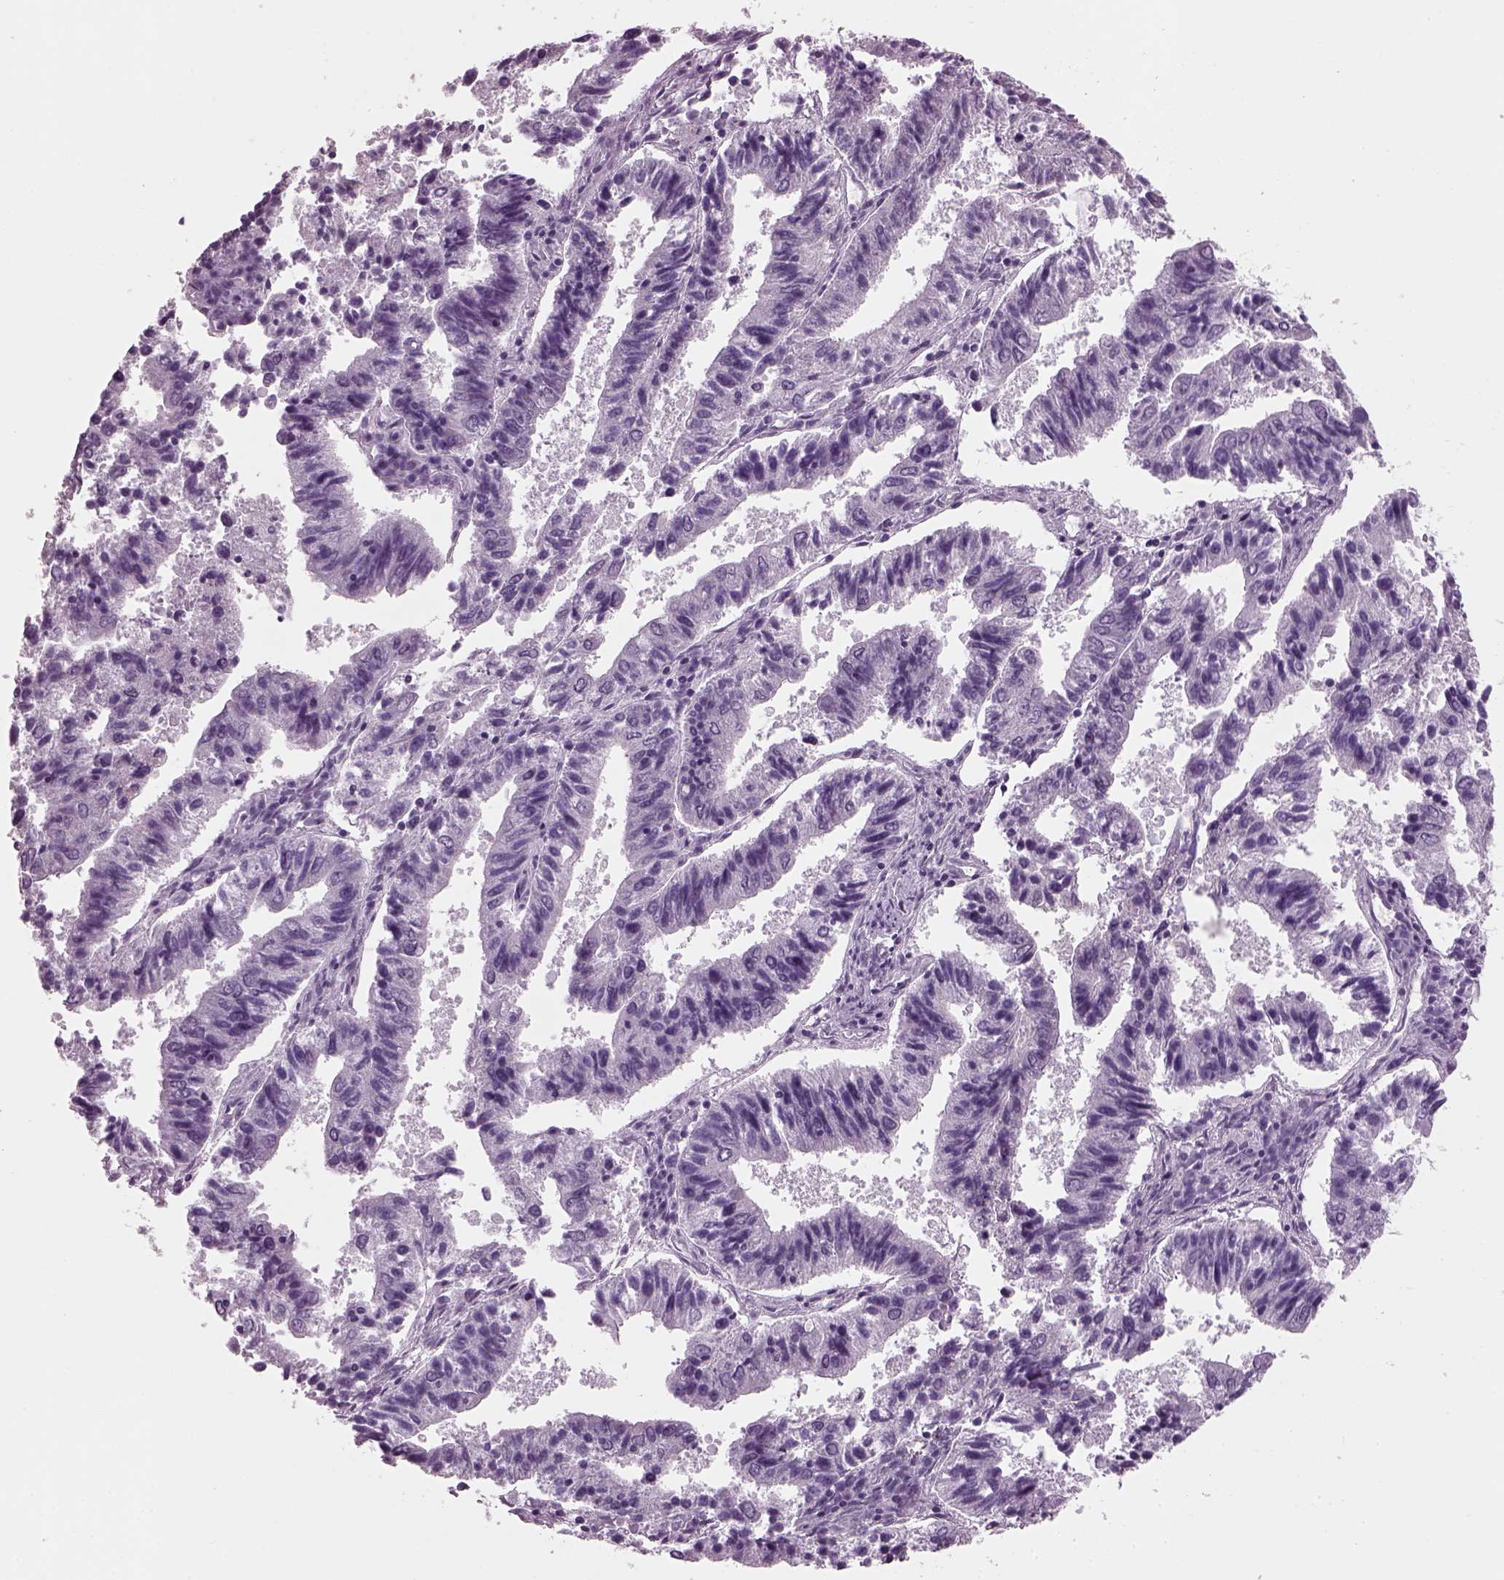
{"staining": {"intensity": "negative", "quantity": "none", "location": "none"}, "tissue": "endometrial cancer", "cell_type": "Tumor cells", "image_type": "cancer", "snomed": [{"axis": "morphology", "description": "Adenocarcinoma, NOS"}, {"axis": "topography", "description": "Endometrium"}], "caption": "IHC photomicrograph of endometrial adenocarcinoma stained for a protein (brown), which reveals no staining in tumor cells.", "gene": "PRR9", "patient": {"sex": "female", "age": 82}}